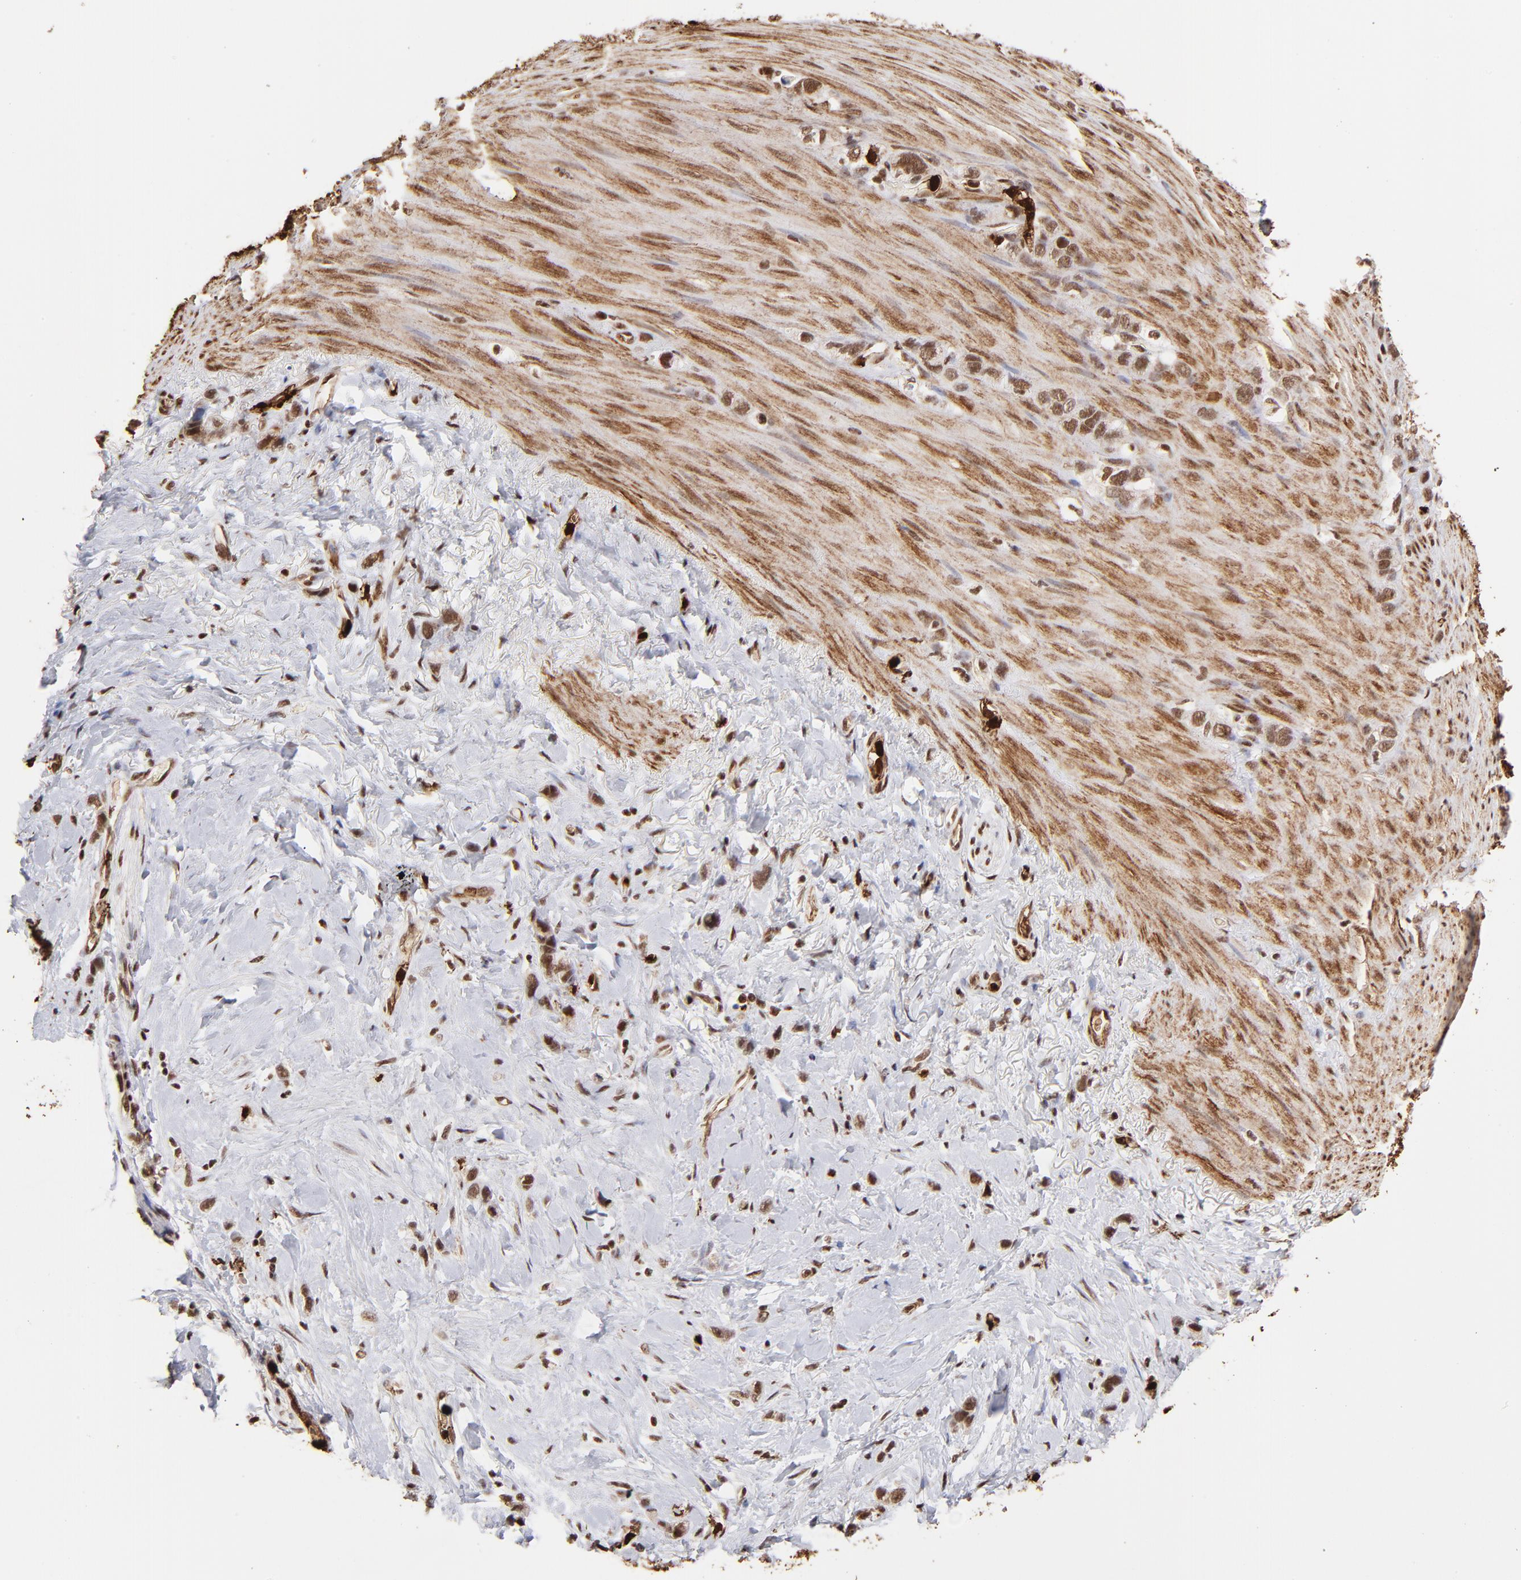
{"staining": {"intensity": "moderate", "quantity": ">75%", "location": "nuclear"}, "tissue": "stomach cancer", "cell_type": "Tumor cells", "image_type": "cancer", "snomed": [{"axis": "morphology", "description": "Normal tissue, NOS"}, {"axis": "morphology", "description": "Adenocarcinoma, NOS"}, {"axis": "morphology", "description": "Adenocarcinoma, High grade"}, {"axis": "topography", "description": "Stomach, upper"}, {"axis": "topography", "description": "Stomach"}], "caption": "Immunohistochemistry (IHC) micrograph of human stomach cancer (high-grade adenocarcinoma) stained for a protein (brown), which exhibits medium levels of moderate nuclear positivity in approximately >75% of tumor cells.", "gene": "ZFX", "patient": {"sex": "female", "age": 65}}